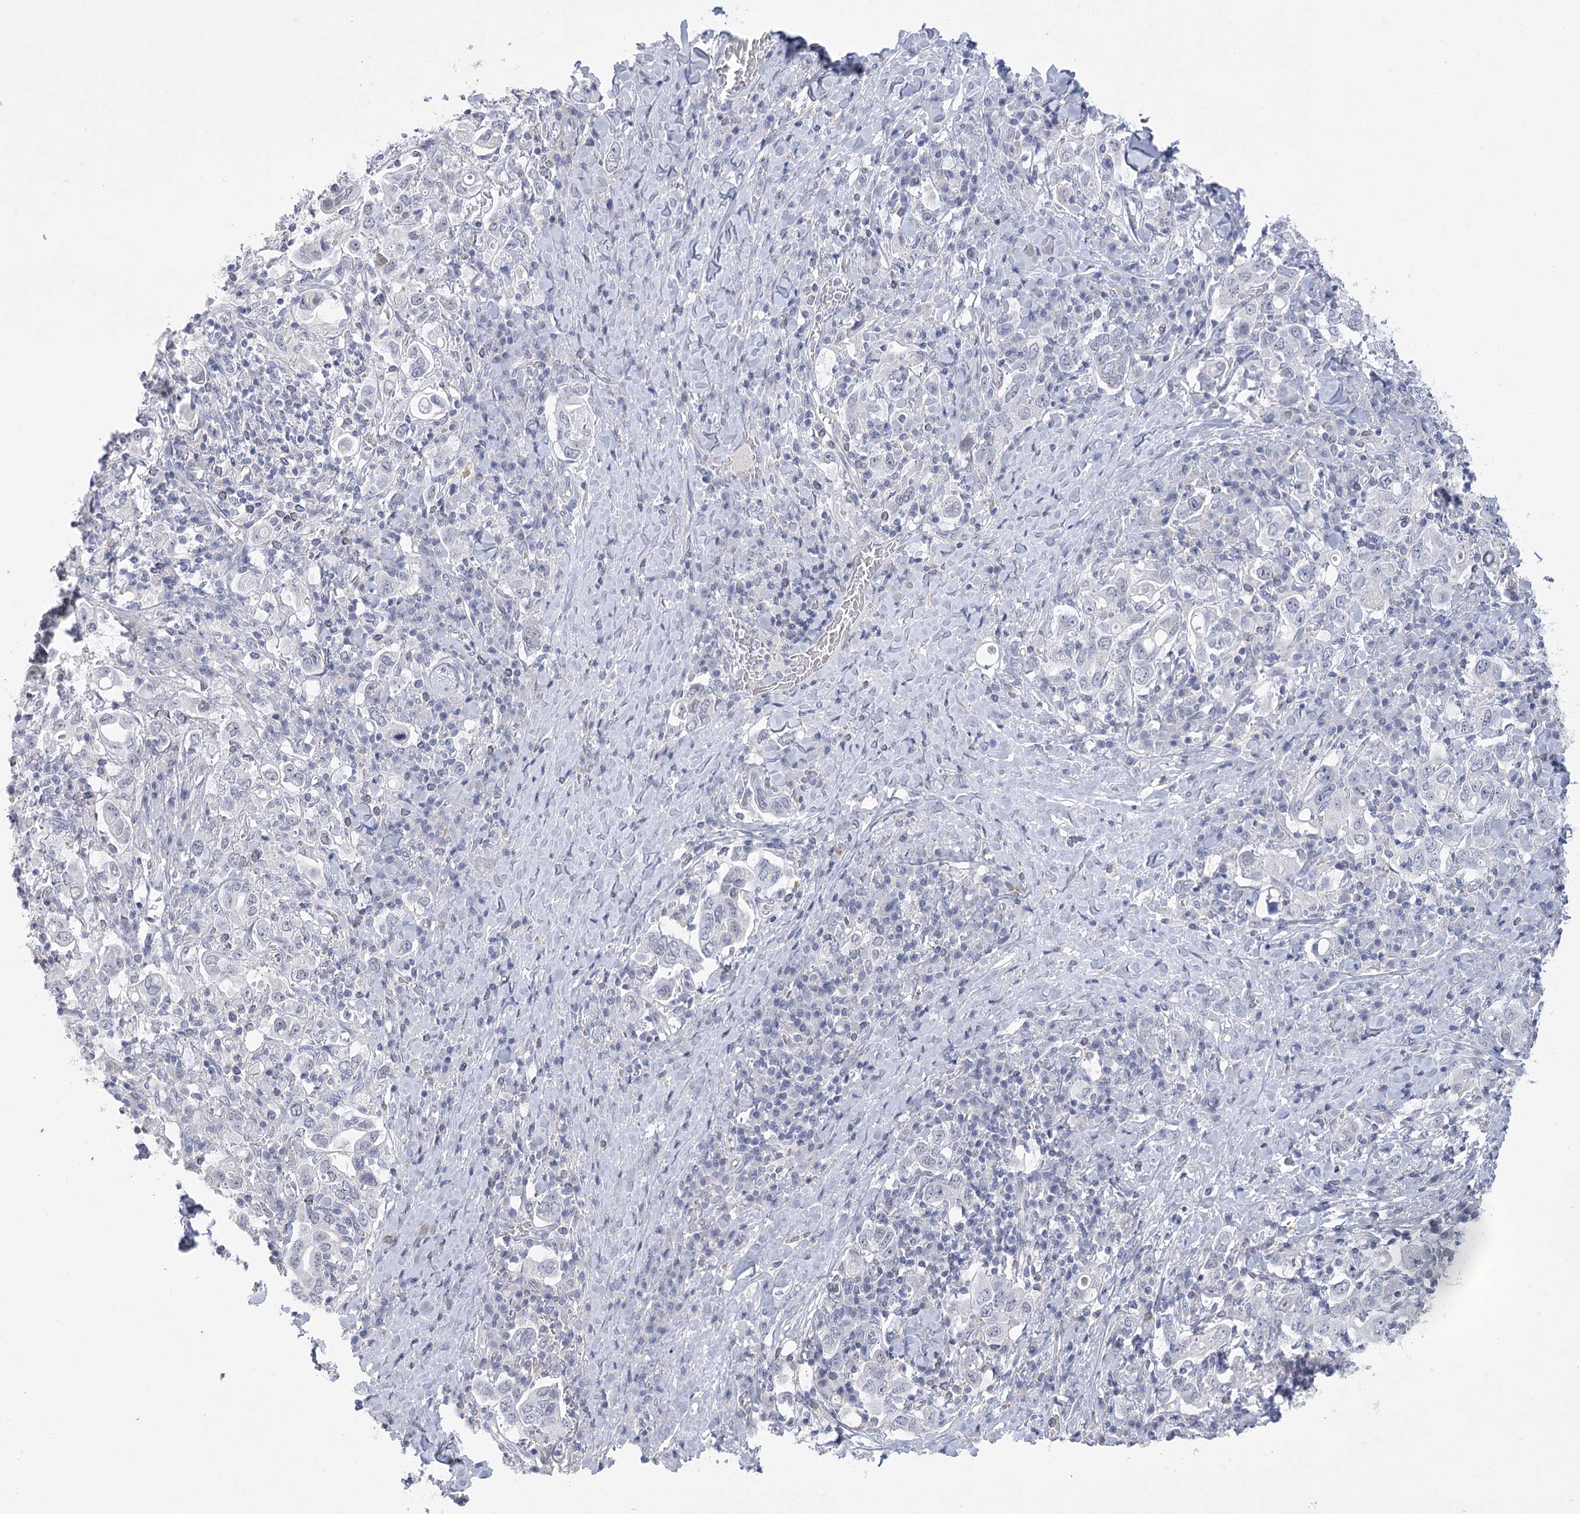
{"staining": {"intensity": "negative", "quantity": "none", "location": "none"}, "tissue": "stomach cancer", "cell_type": "Tumor cells", "image_type": "cancer", "snomed": [{"axis": "morphology", "description": "Adenocarcinoma, NOS"}, {"axis": "topography", "description": "Stomach, upper"}], "caption": "An IHC photomicrograph of stomach adenocarcinoma is shown. There is no staining in tumor cells of stomach adenocarcinoma. (Immunohistochemistry (ihc), brightfield microscopy, high magnification).", "gene": "FAM76B", "patient": {"sex": "male", "age": 62}}